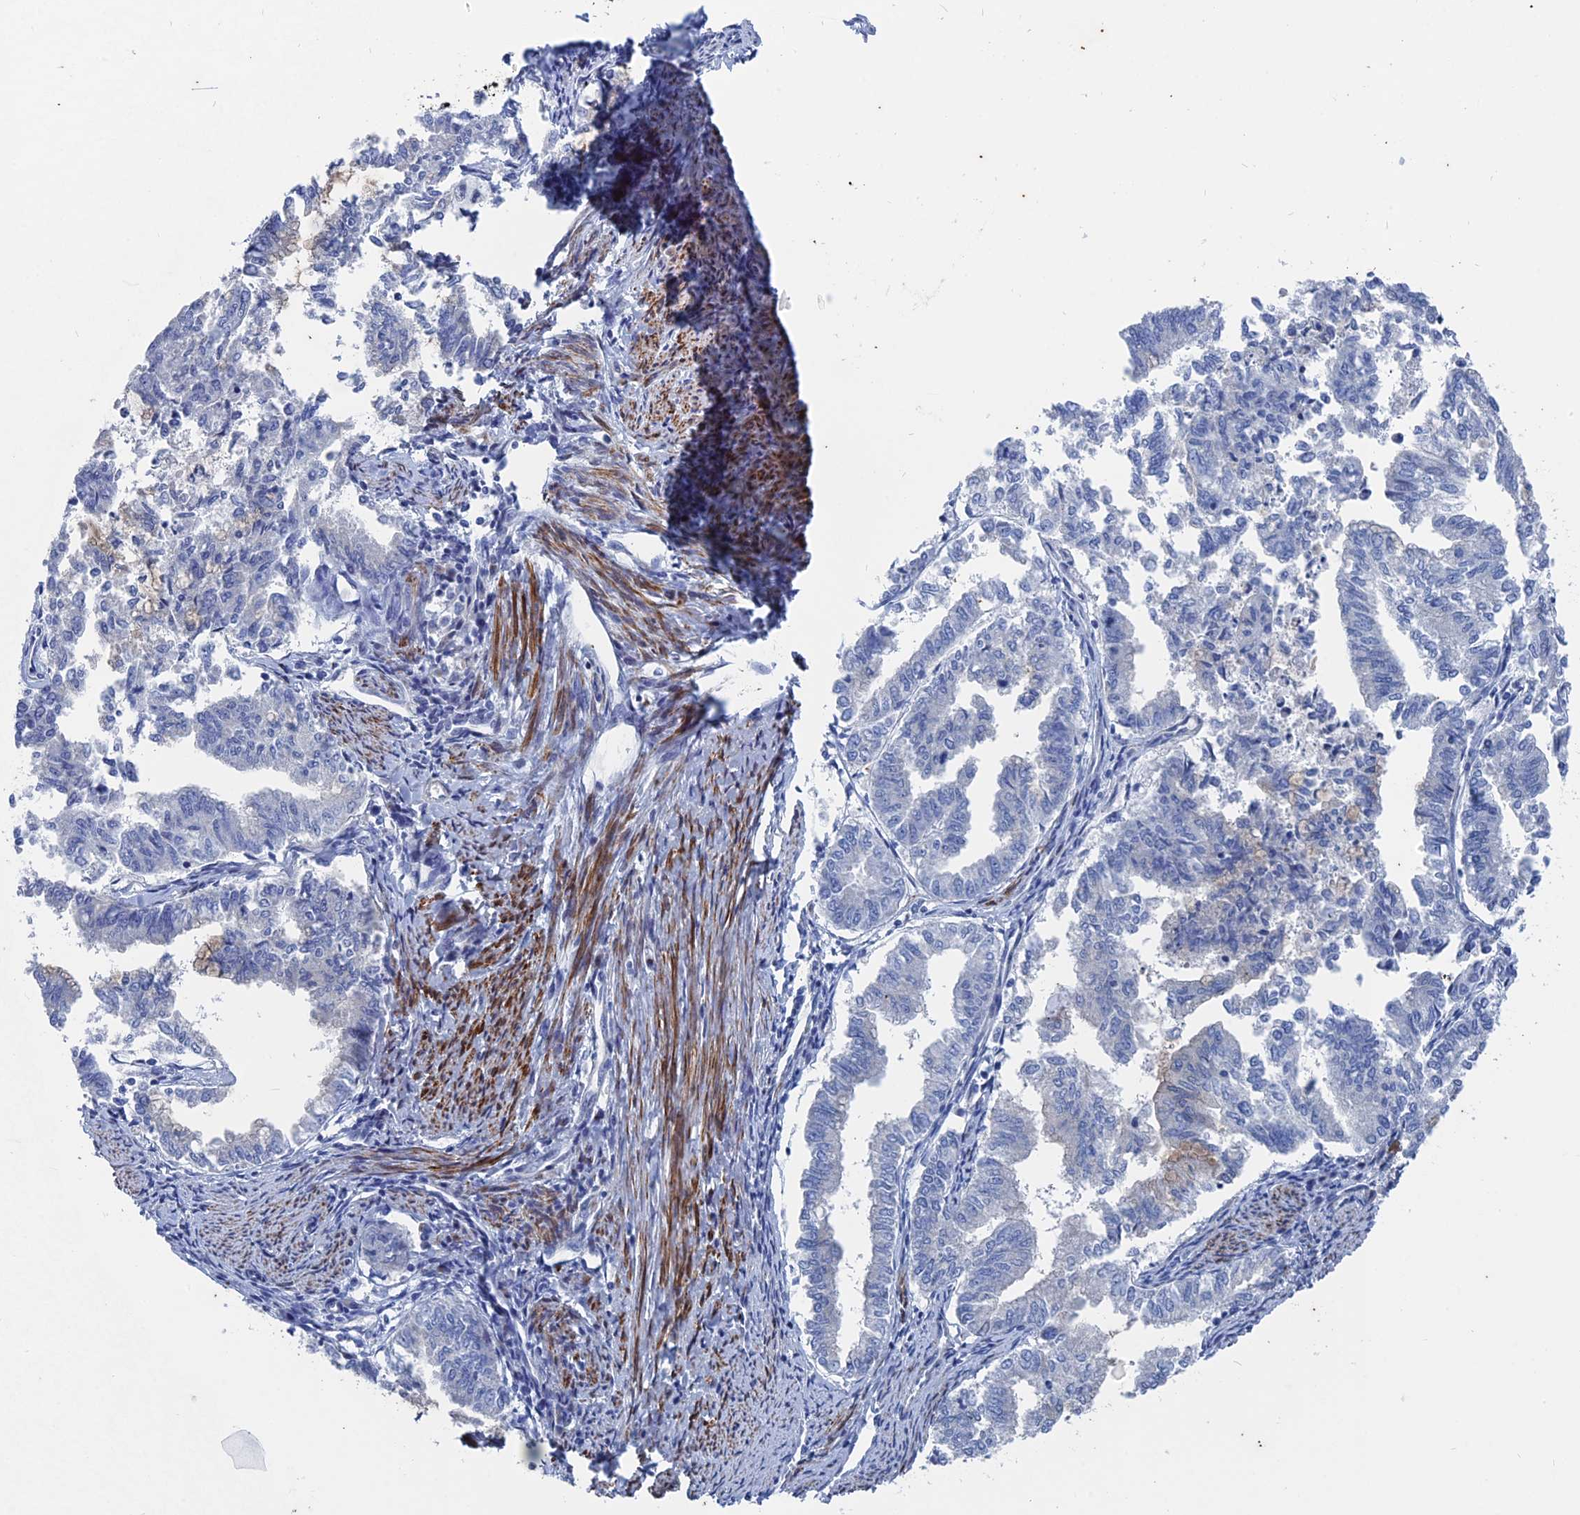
{"staining": {"intensity": "negative", "quantity": "none", "location": "none"}, "tissue": "endometrial cancer", "cell_type": "Tumor cells", "image_type": "cancer", "snomed": [{"axis": "morphology", "description": "Adenocarcinoma, NOS"}, {"axis": "topography", "description": "Endometrium"}], "caption": "Immunohistochemistry histopathology image of neoplastic tissue: endometrial cancer (adenocarcinoma) stained with DAB (3,3'-diaminobenzidine) exhibits no significant protein expression in tumor cells.", "gene": "MTRF1", "patient": {"sex": "female", "age": 79}}